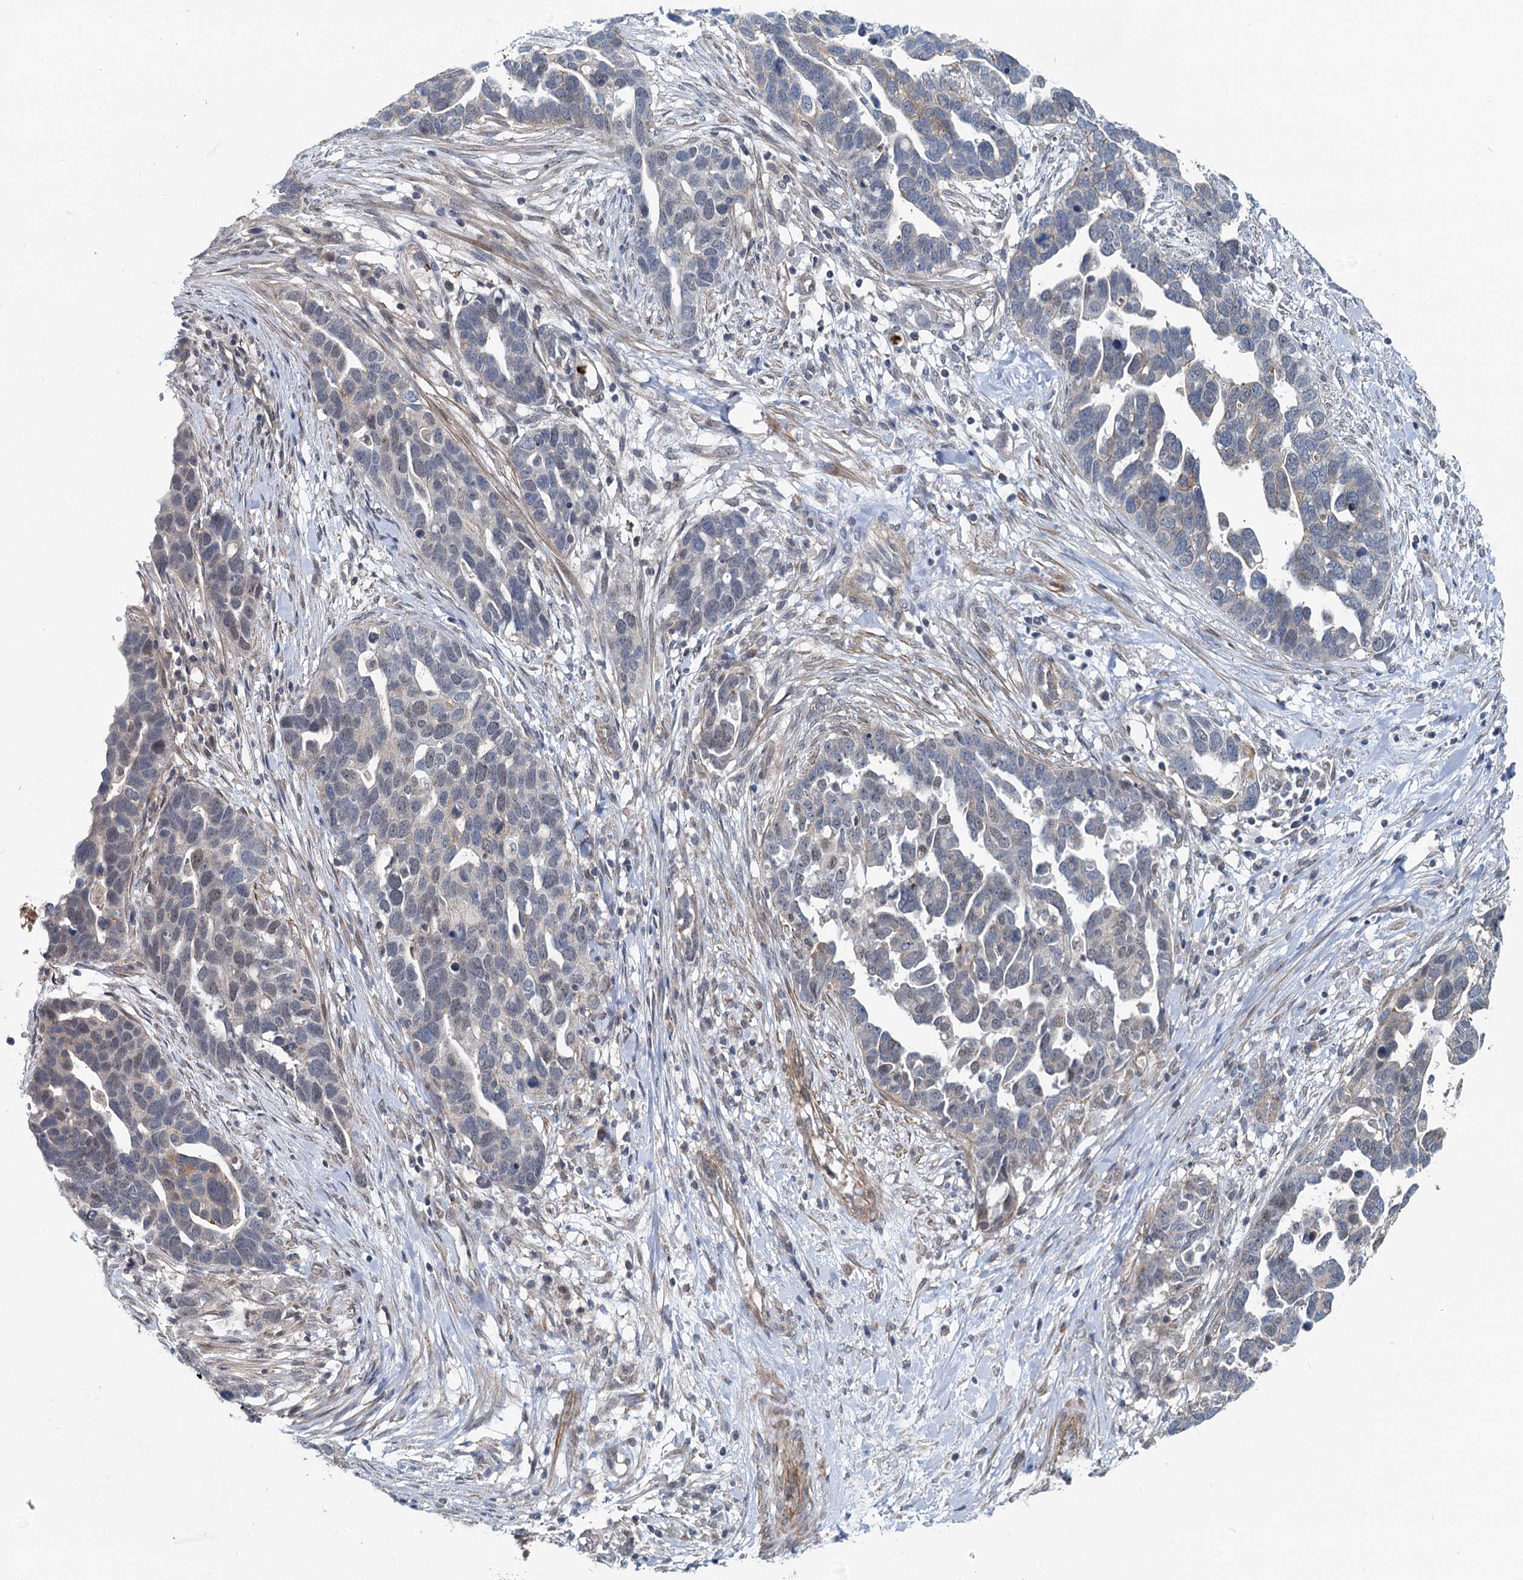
{"staining": {"intensity": "negative", "quantity": "none", "location": "none"}, "tissue": "ovarian cancer", "cell_type": "Tumor cells", "image_type": "cancer", "snomed": [{"axis": "morphology", "description": "Cystadenocarcinoma, serous, NOS"}, {"axis": "topography", "description": "Ovary"}], "caption": "Tumor cells show no significant positivity in serous cystadenocarcinoma (ovarian). Brightfield microscopy of immunohistochemistry stained with DAB (3,3'-diaminobenzidine) (brown) and hematoxylin (blue), captured at high magnification.", "gene": "ADCY2", "patient": {"sex": "female", "age": 54}}